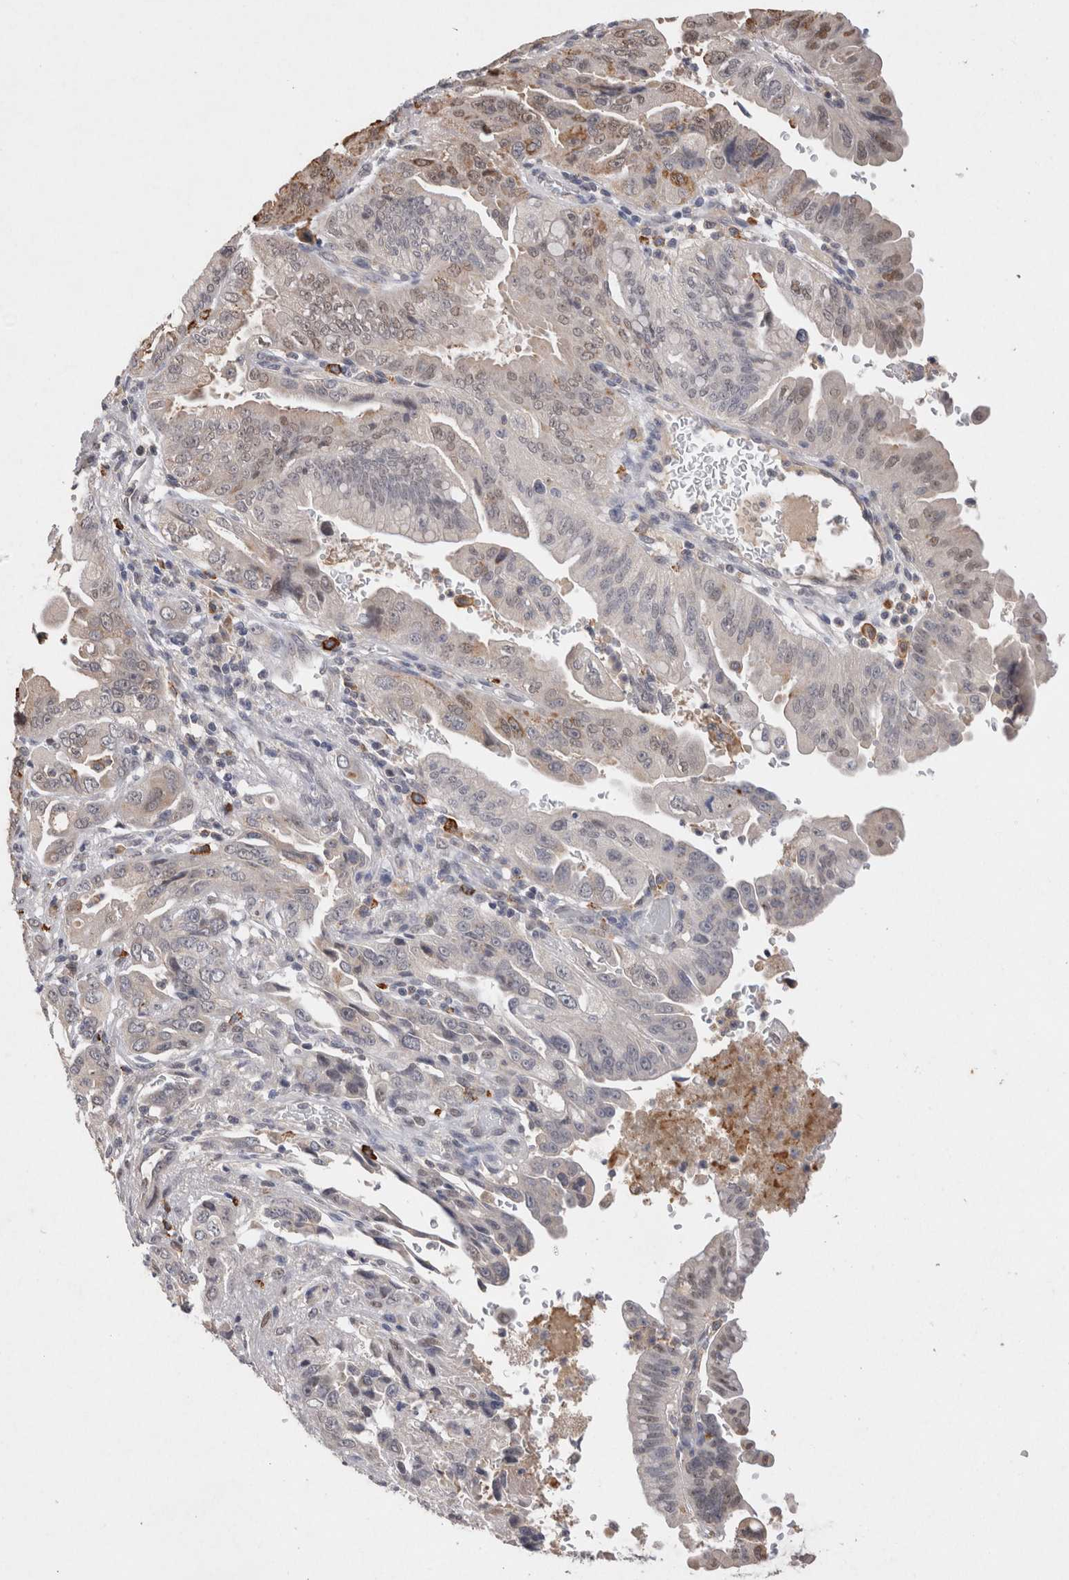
{"staining": {"intensity": "weak", "quantity": "<25%", "location": "nuclear"}, "tissue": "pancreatic cancer", "cell_type": "Tumor cells", "image_type": "cancer", "snomed": [{"axis": "morphology", "description": "Adenocarcinoma, NOS"}, {"axis": "topography", "description": "Pancreas"}], "caption": "This is a histopathology image of immunohistochemistry staining of pancreatic cancer, which shows no staining in tumor cells. (Brightfield microscopy of DAB (3,3'-diaminobenzidine) immunohistochemistry at high magnification).", "gene": "VSIG4", "patient": {"sex": "male", "age": 70}}